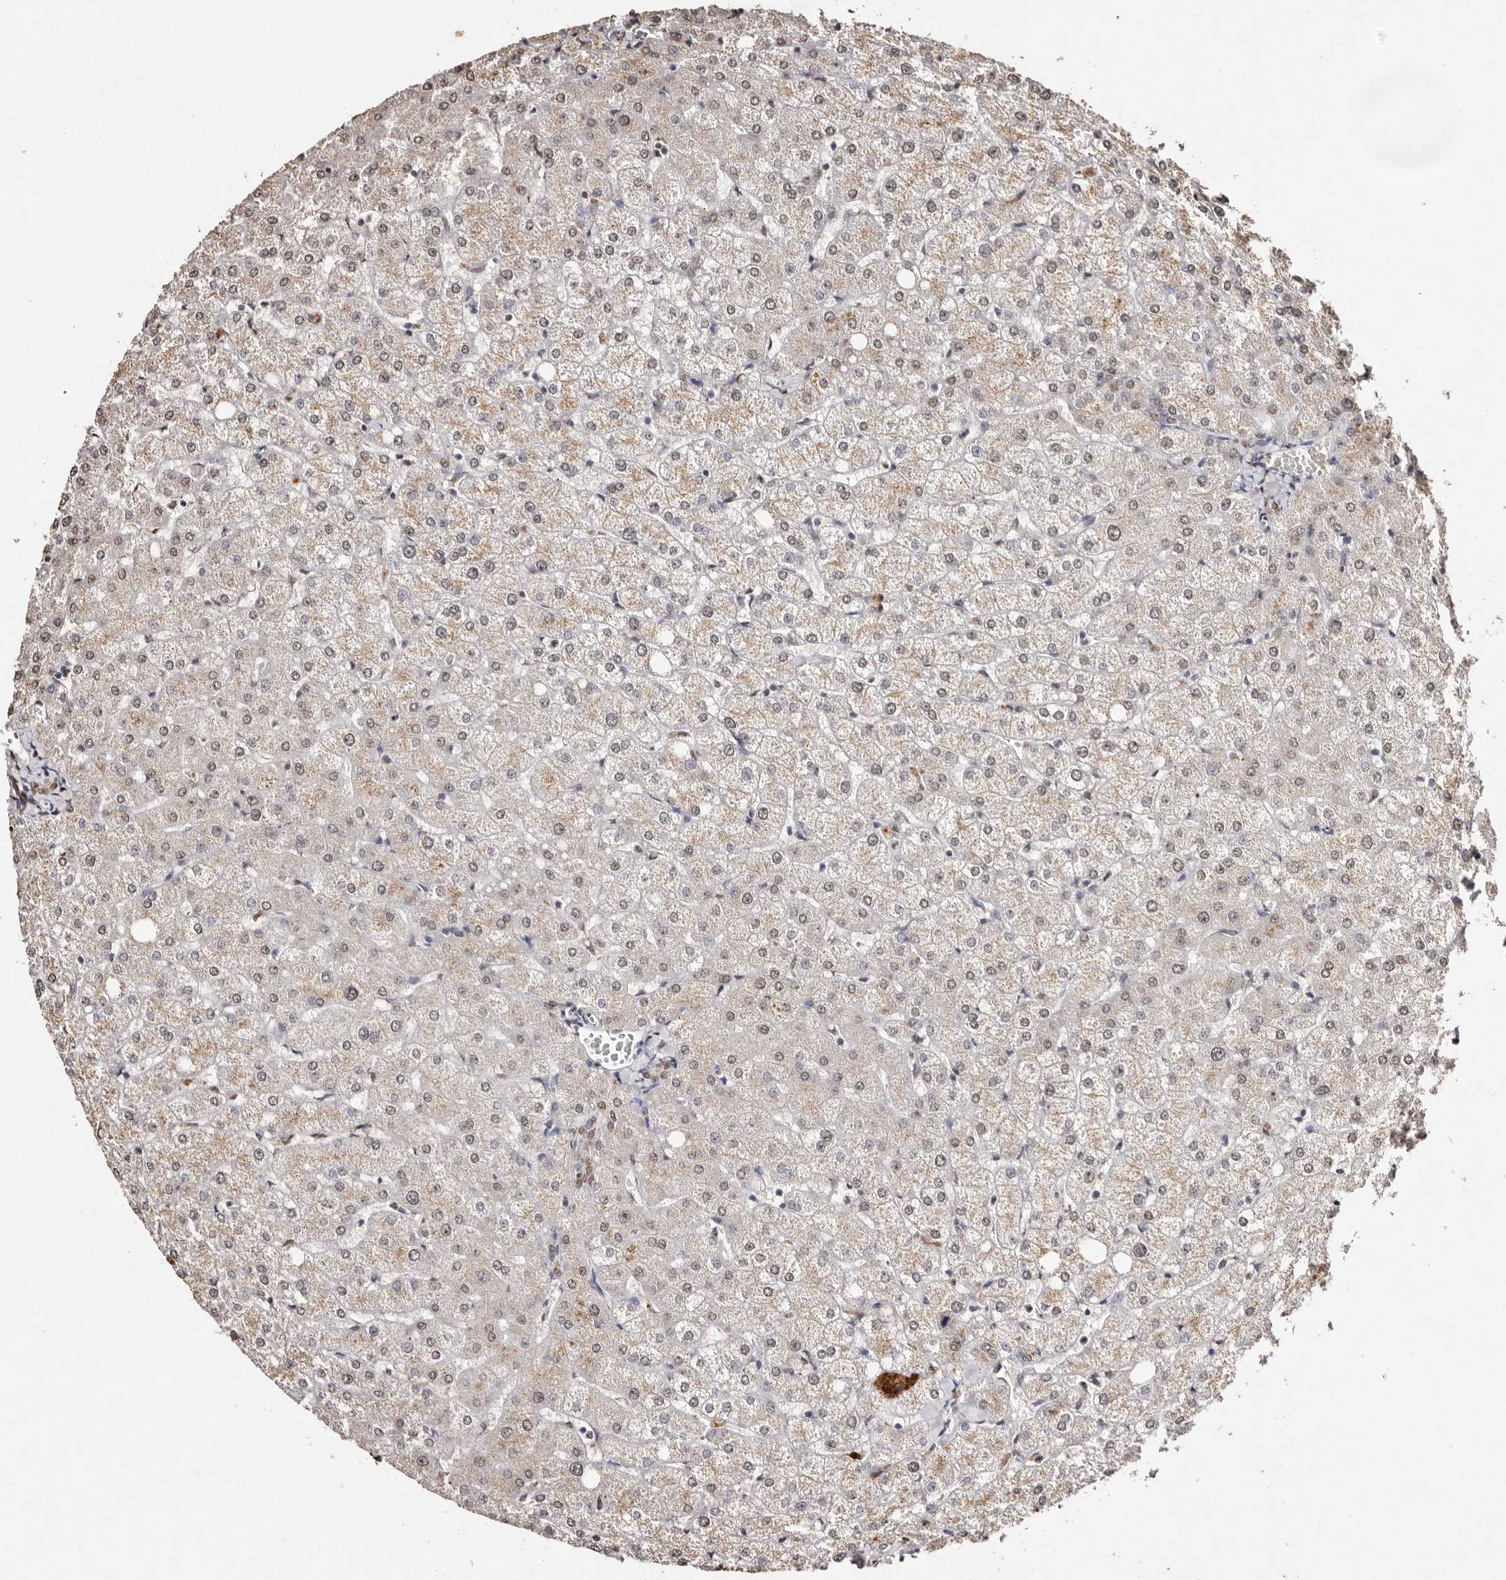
{"staining": {"intensity": "negative", "quantity": "none", "location": "none"}, "tissue": "liver", "cell_type": "Cholangiocytes", "image_type": "normal", "snomed": [{"axis": "morphology", "description": "Normal tissue, NOS"}, {"axis": "topography", "description": "Liver"}], "caption": "Immunohistochemical staining of normal liver shows no significant staining in cholangiocytes.", "gene": "ERBB4", "patient": {"sex": "female", "age": 54}}